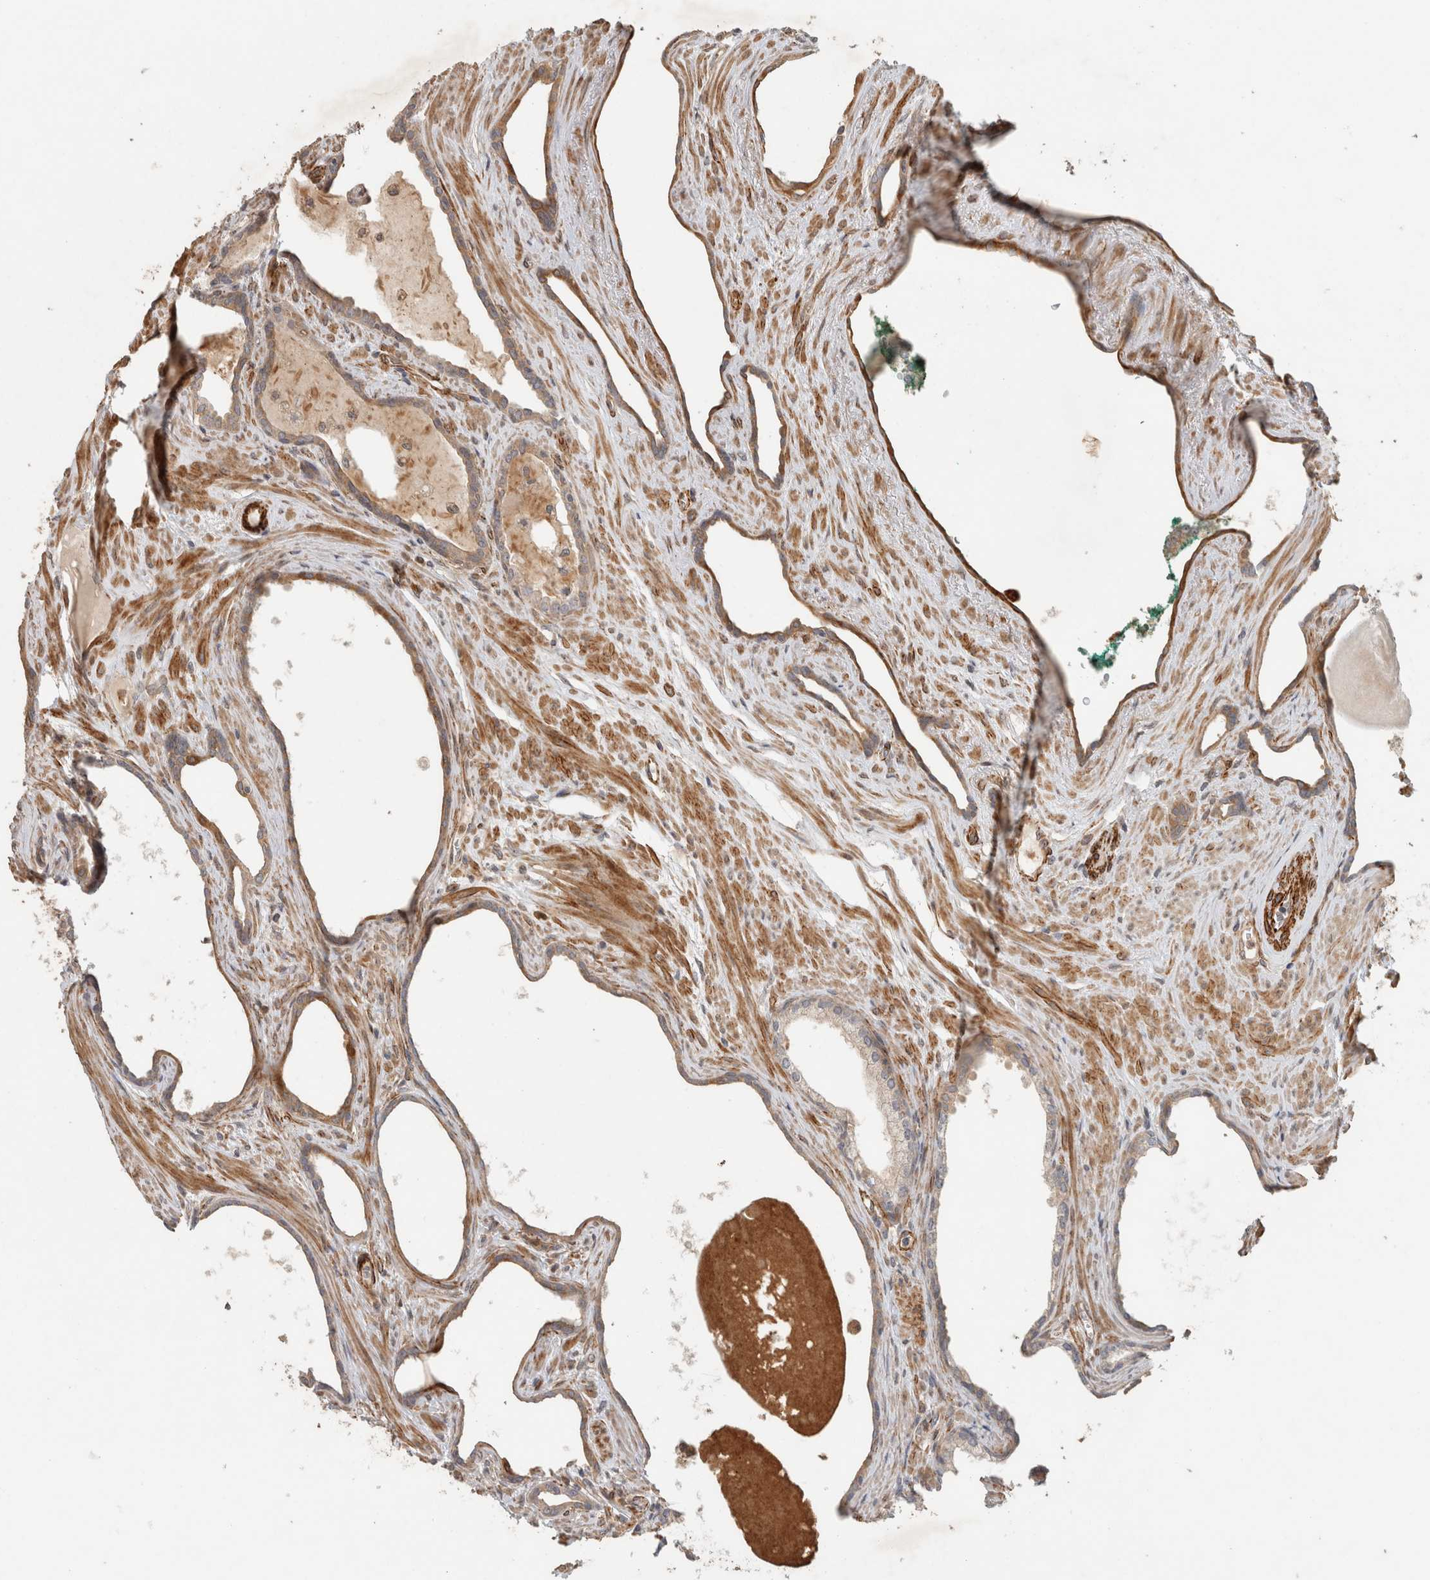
{"staining": {"intensity": "weak", "quantity": "25%-75%", "location": "cytoplasmic/membranous"}, "tissue": "prostate cancer", "cell_type": "Tumor cells", "image_type": "cancer", "snomed": [{"axis": "morphology", "description": "Adenocarcinoma, Low grade"}, {"axis": "topography", "description": "Prostate"}], "caption": "Tumor cells exhibit low levels of weak cytoplasmic/membranous expression in about 25%-75% of cells in human prostate cancer.", "gene": "SIPA1L2", "patient": {"sex": "male", "age": 70}}